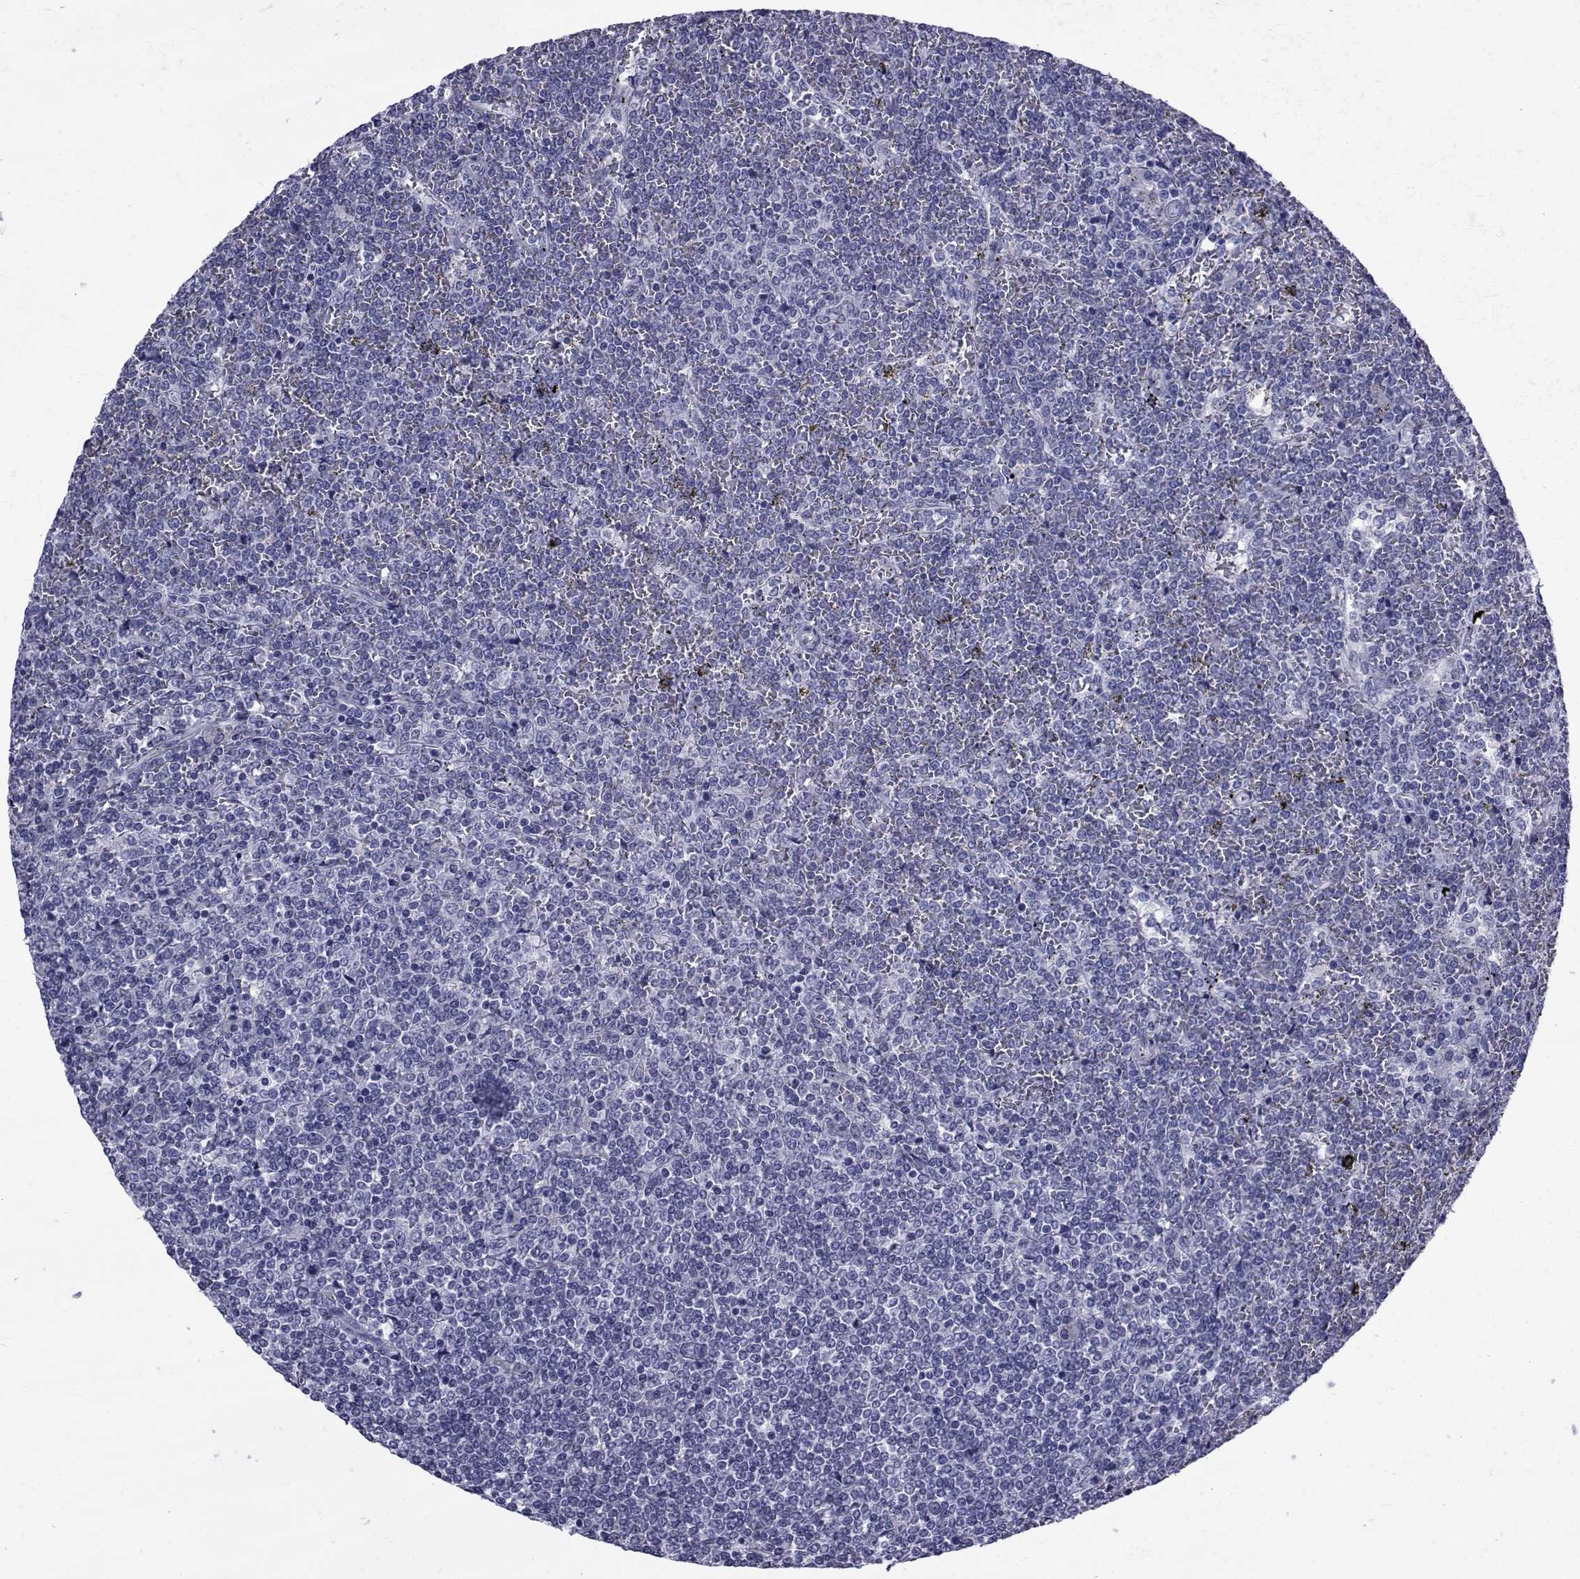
{"staining": {"intensity": "negative", "quantity": "none", "location": "none"}, "tissue": "lymphoma", "cell_type": "Tumor cells", "image_type": "cancer", "snomed": [{"axis": "morphology", "description": "Malignant lymphoma, non-Hodgkin's type, Low grade"}, {"axis": "topography", "description": "Spleen"}], "caption": "Tumor cells are negative for protein expression in human lymphoma.", "gene": "GKAP1", "patient": {"sex": "female", "age": 19}}